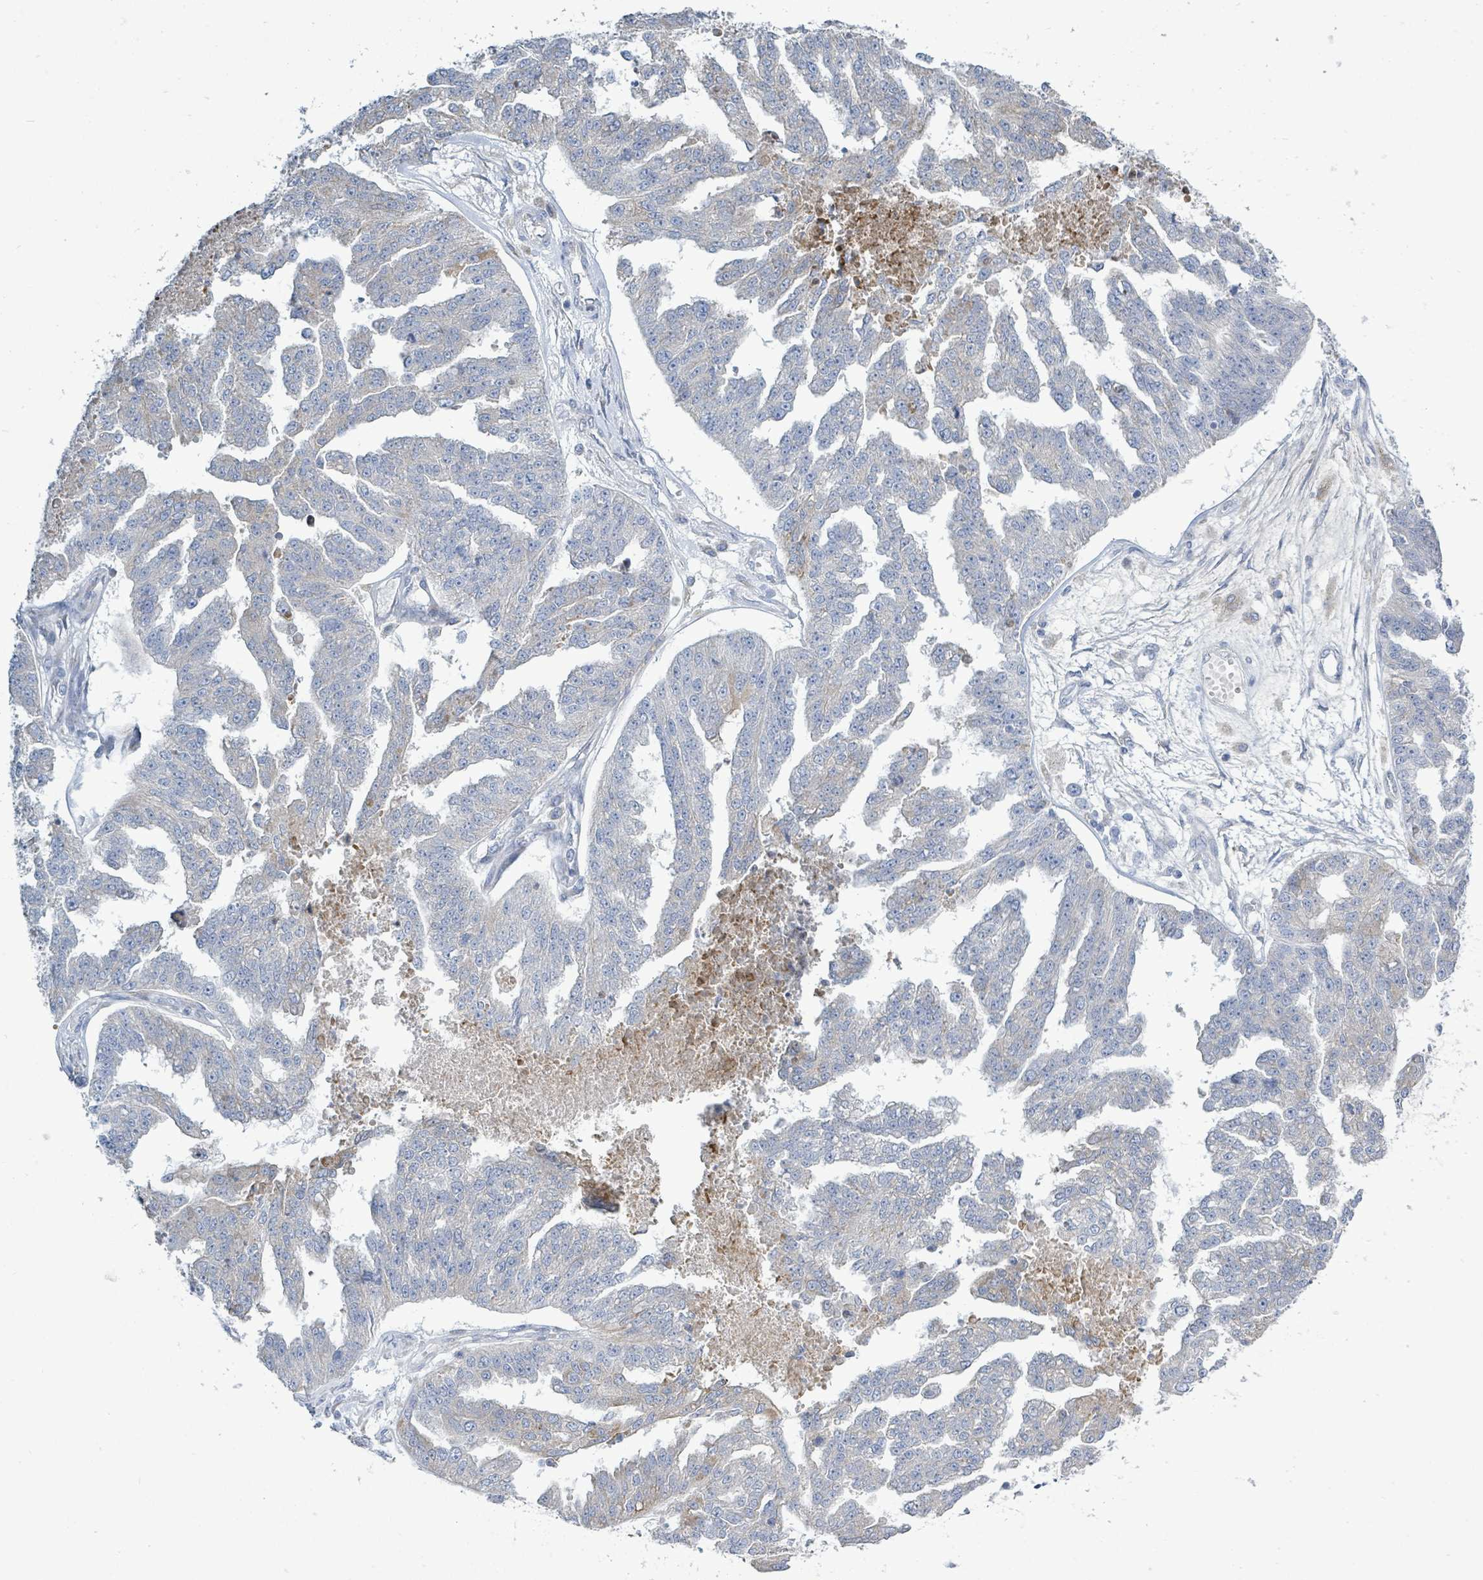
{"staining": {"intensity": "weak", "quantity": "<25%", "location": "cytoplasmic/membranous"}, "tissue": "ovarian cancer", "cell_type": "Tumor cells", "image_type": "cancer", "snomed": [{"axis": "morphology", "description": "Cystadenocarcinoma, serous, NOS"}, {"axis": "topography", "description": "Ovary"}], "caption": "IHC photomicrograph of serous cystadenocarcinoma (ovarian) stained for a protein (brown), which displays no staining in tumor cells.", "gene": "SIRPB1", "patient": {"sex": "female", "age": 58}}